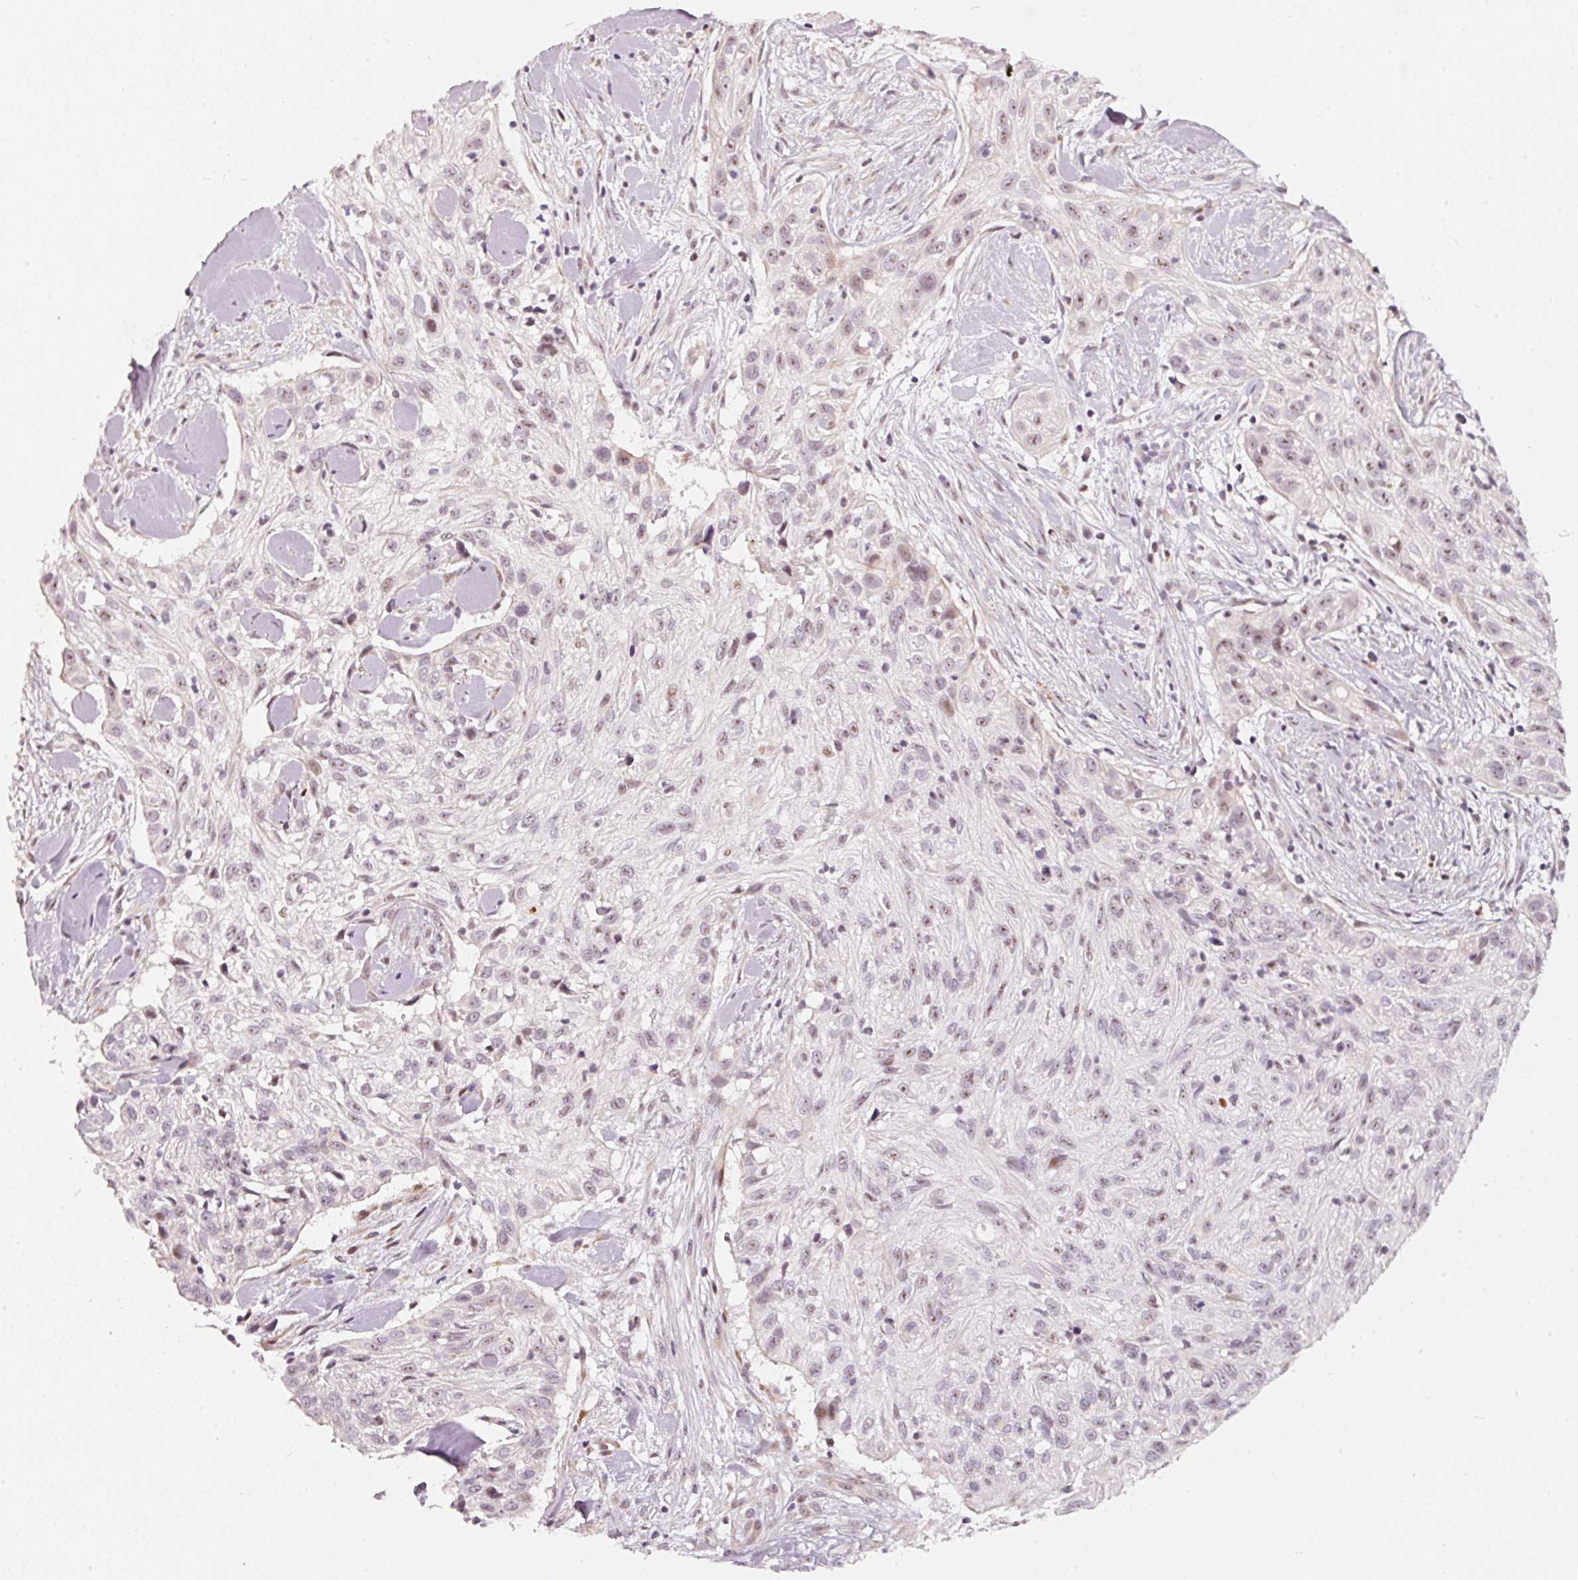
{"staining": {"intensity": "weak", "quantity": "25%-75%", "location": "nuclear"}, "tissue": "skin cancer", "cell_type": "Tumor cells", "image_type": "cancer", "snomed": [{"axis": "morphology", "description": "Squamous cell carcinoma, NOS"}, {"axis": "topography", "description": "Skin"}], "caption": "Immunohistochemistry (IHC) image of human skin squamous cell carcinoma stained for a protein (brown), which shows low levels of weak nuclear expression in about 25%-75% of tumor cells.", "gene": "MXRA8", "patient": {"sex": "male", "age": 82}}